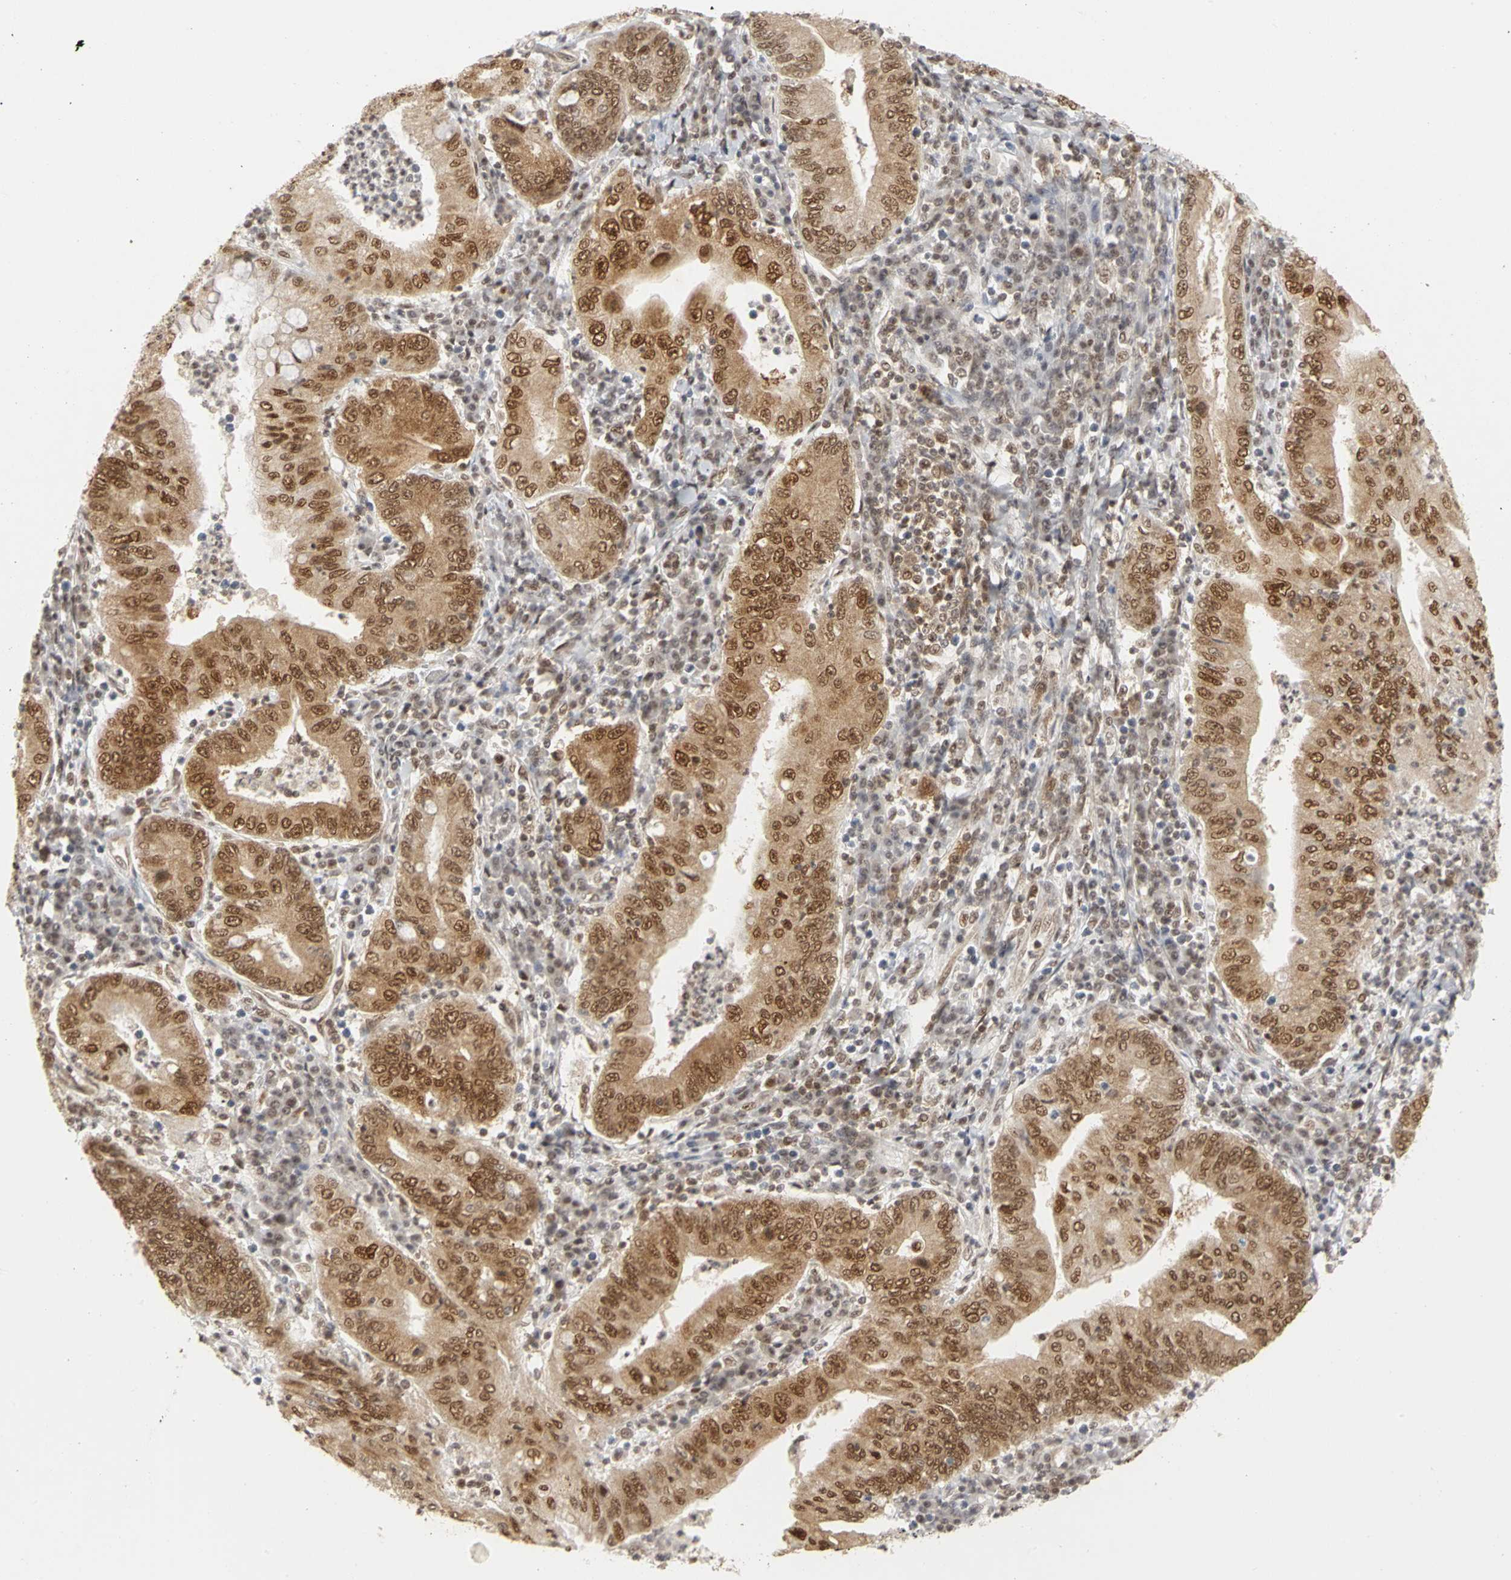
{"staining": {"intensity": "moderate", "quantity": ">75%", "location": "cytoplasmic/membranous,nuclear"}, "tissue": "stomach cancer", "cell_type": "Tumor cells", "image_type": "cancer", "snomed": [{"axis": "morphology", "description": "Normal tissue, NOS"}, {"axis": "morphology", "description": "Adenocarcinoma, NOS"}, {"axis": "topography", "description": "Esophagus"}, {"axis": "topography", "description": "Stomach, upper"}, {"axis": "topography", "description": "Peripheral nerve tissue"}], "caption": "High-power microscopy captured an immunohistochemistry (IHC) image of stomach cancer (adenocarcinoma), revealing moderate cytoplasmic/membranous and nuclear staining in about >75% of tumor cells.", "gene": "CSNK2B", "patient": {"sex": "male", "age": 62}}